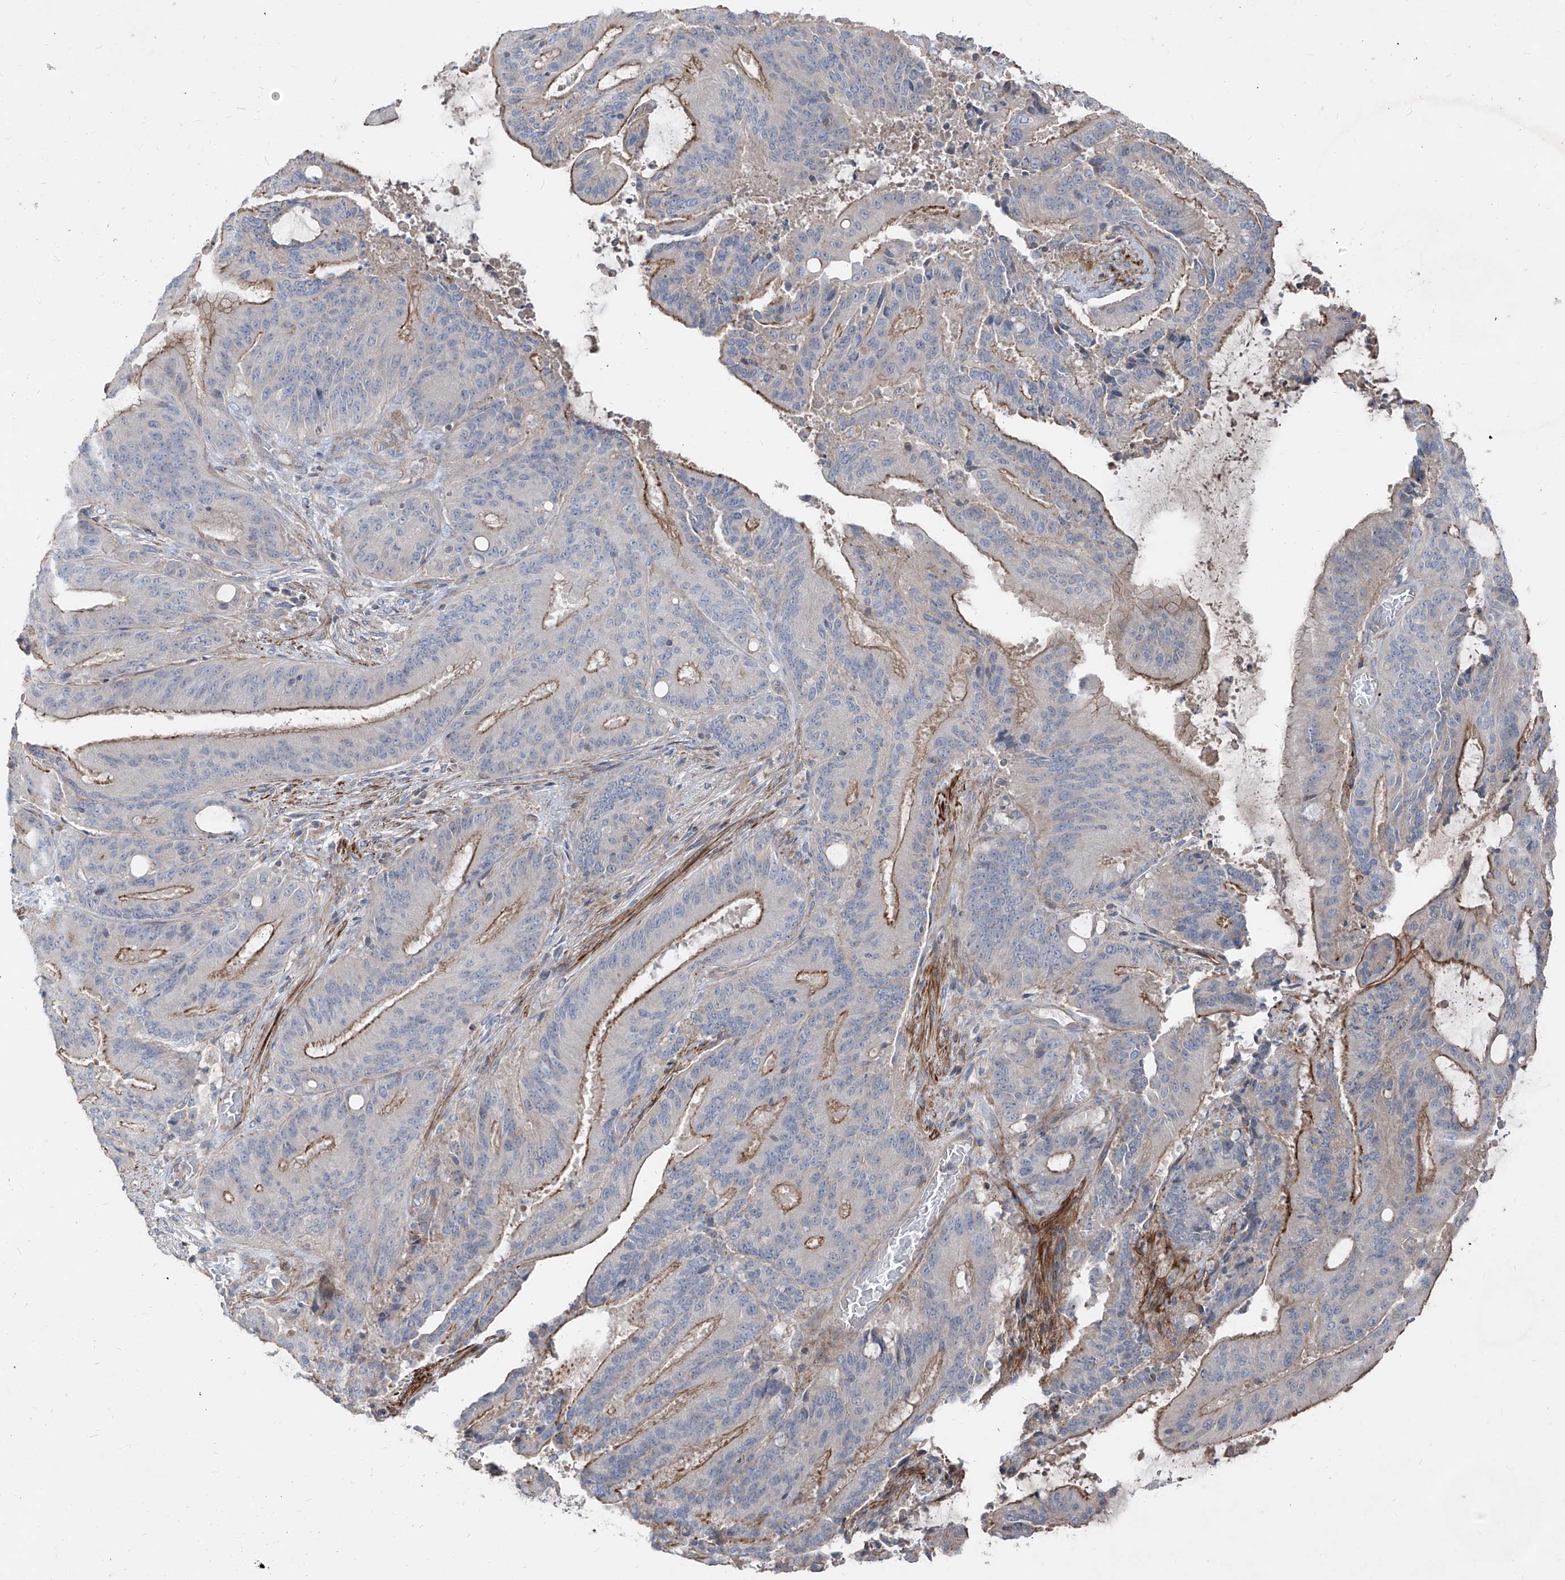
{"staining": {"intensity": "moderate", "quantity": "25%-75%", "location": "cytoplasmic/membranous"}, "tissue": "liver cancer", "cell_type": "Tumor cells", "image_type": "cancer", "snomed": [{"axis": "morphology", "description": "Normal tissue, NOS"}, {"axis": "morphology", "description": "Cholangiocarcinoma"}, {"axis": "topography", "description": "Liver"}, {"axis": "topography", "description": "Peripheral nerve tissue"}], "caption": "Brown immunohistochemical staining in human liver cholangiocarcinoma shows moderate cytoplasmic/membranous expression in about 25%-75% of tumor cells.", "gene": "UFD1", "patient": {"sex": "female", "age": 73}}